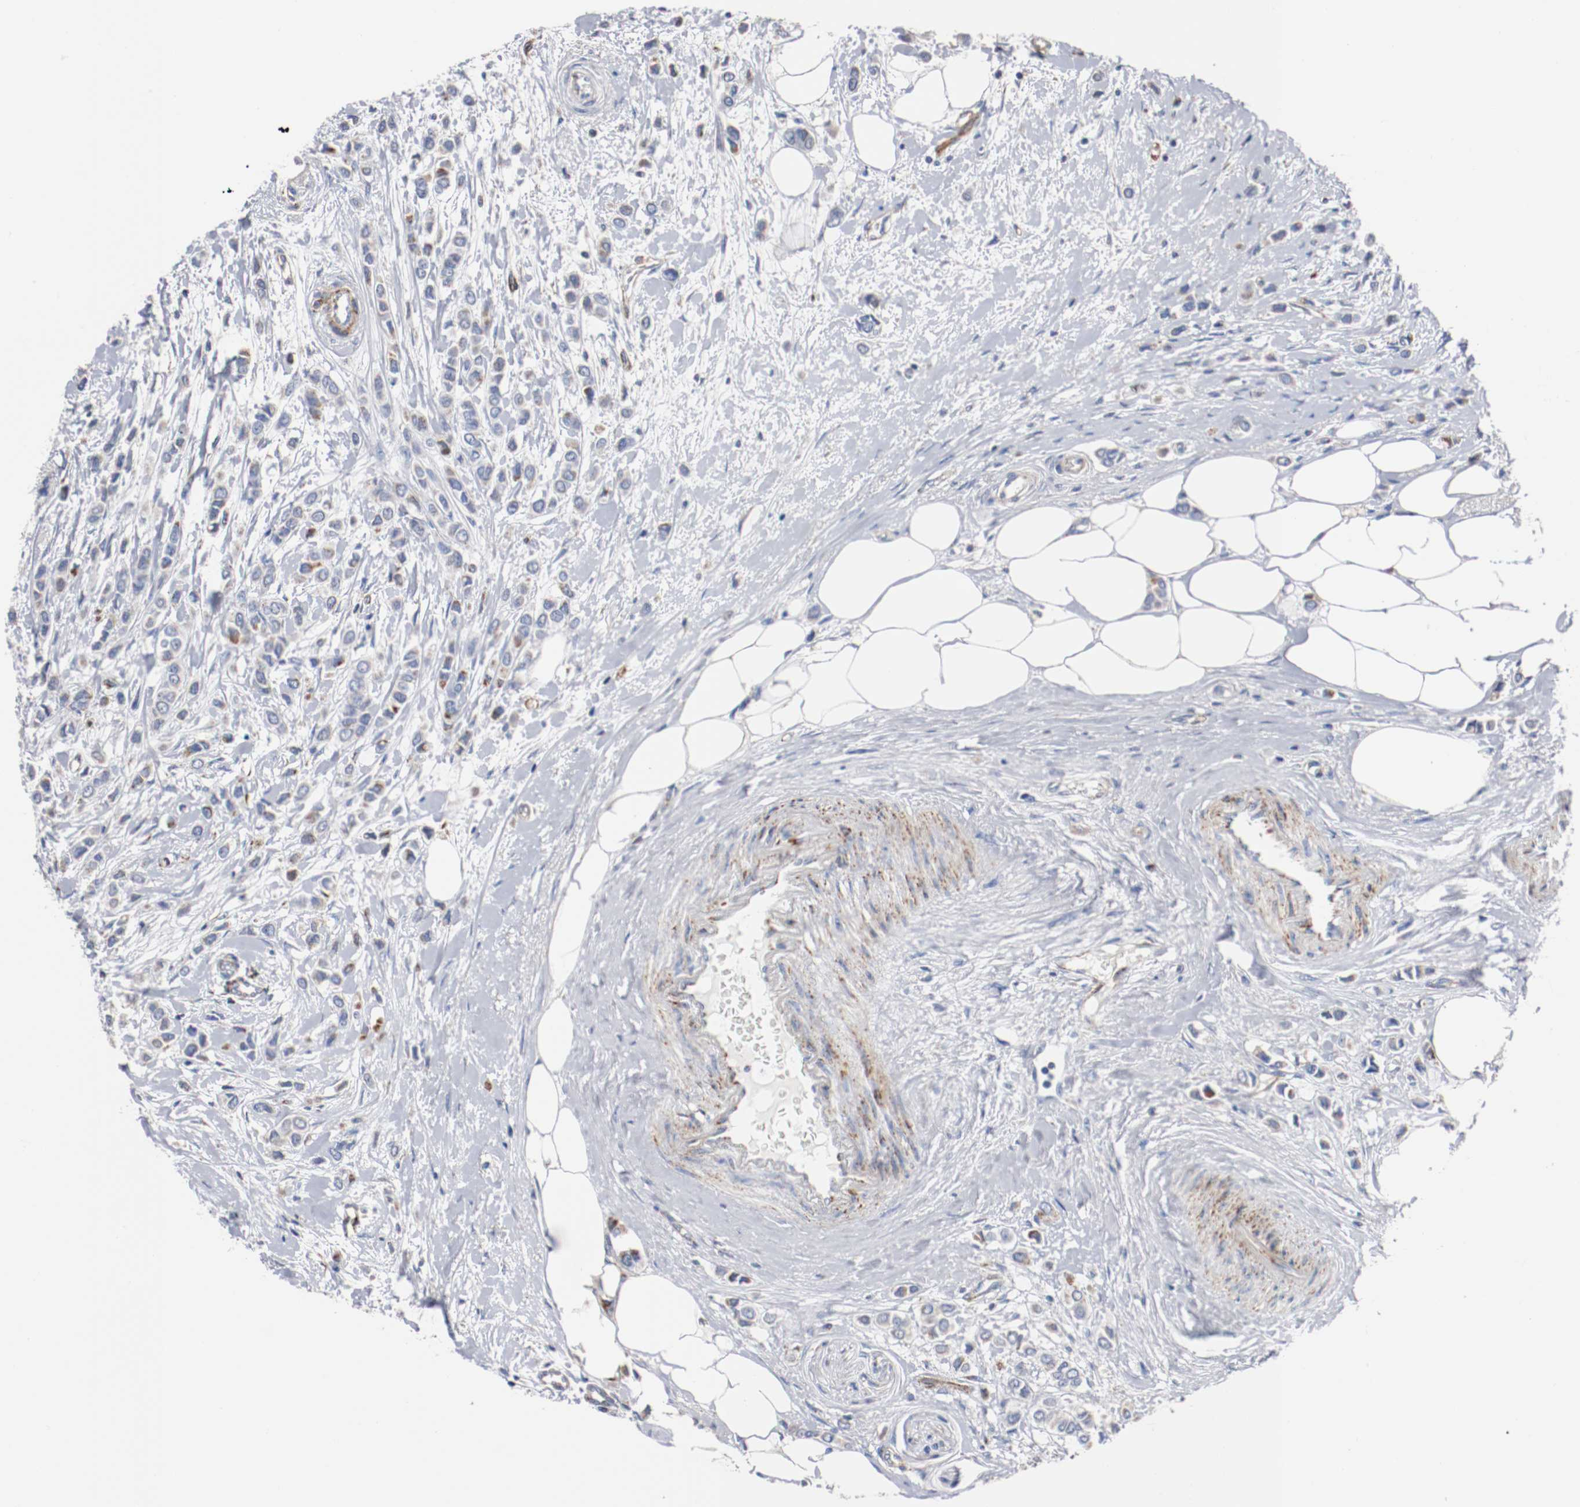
{"staining": {"intensity": "negative", "quantity": "none", "location": "none"}, "tissue": "breast cancer", "cell_type": "Tumor cells", "image_type": "cancer", "snomed": [{"axis": "morphology", "description": "Lobular carcinoma"}, {"axis": "topography", "description": "Breast"}], "caption": "DAB (3,3'-diaminobenzidine) immunohistochemical staining of human breast cancer (lobular carcinoma) shows no significant positivity in tumor cells.", "gene": "TUBD1", "patient": {"sex": "female", "age": 51}}